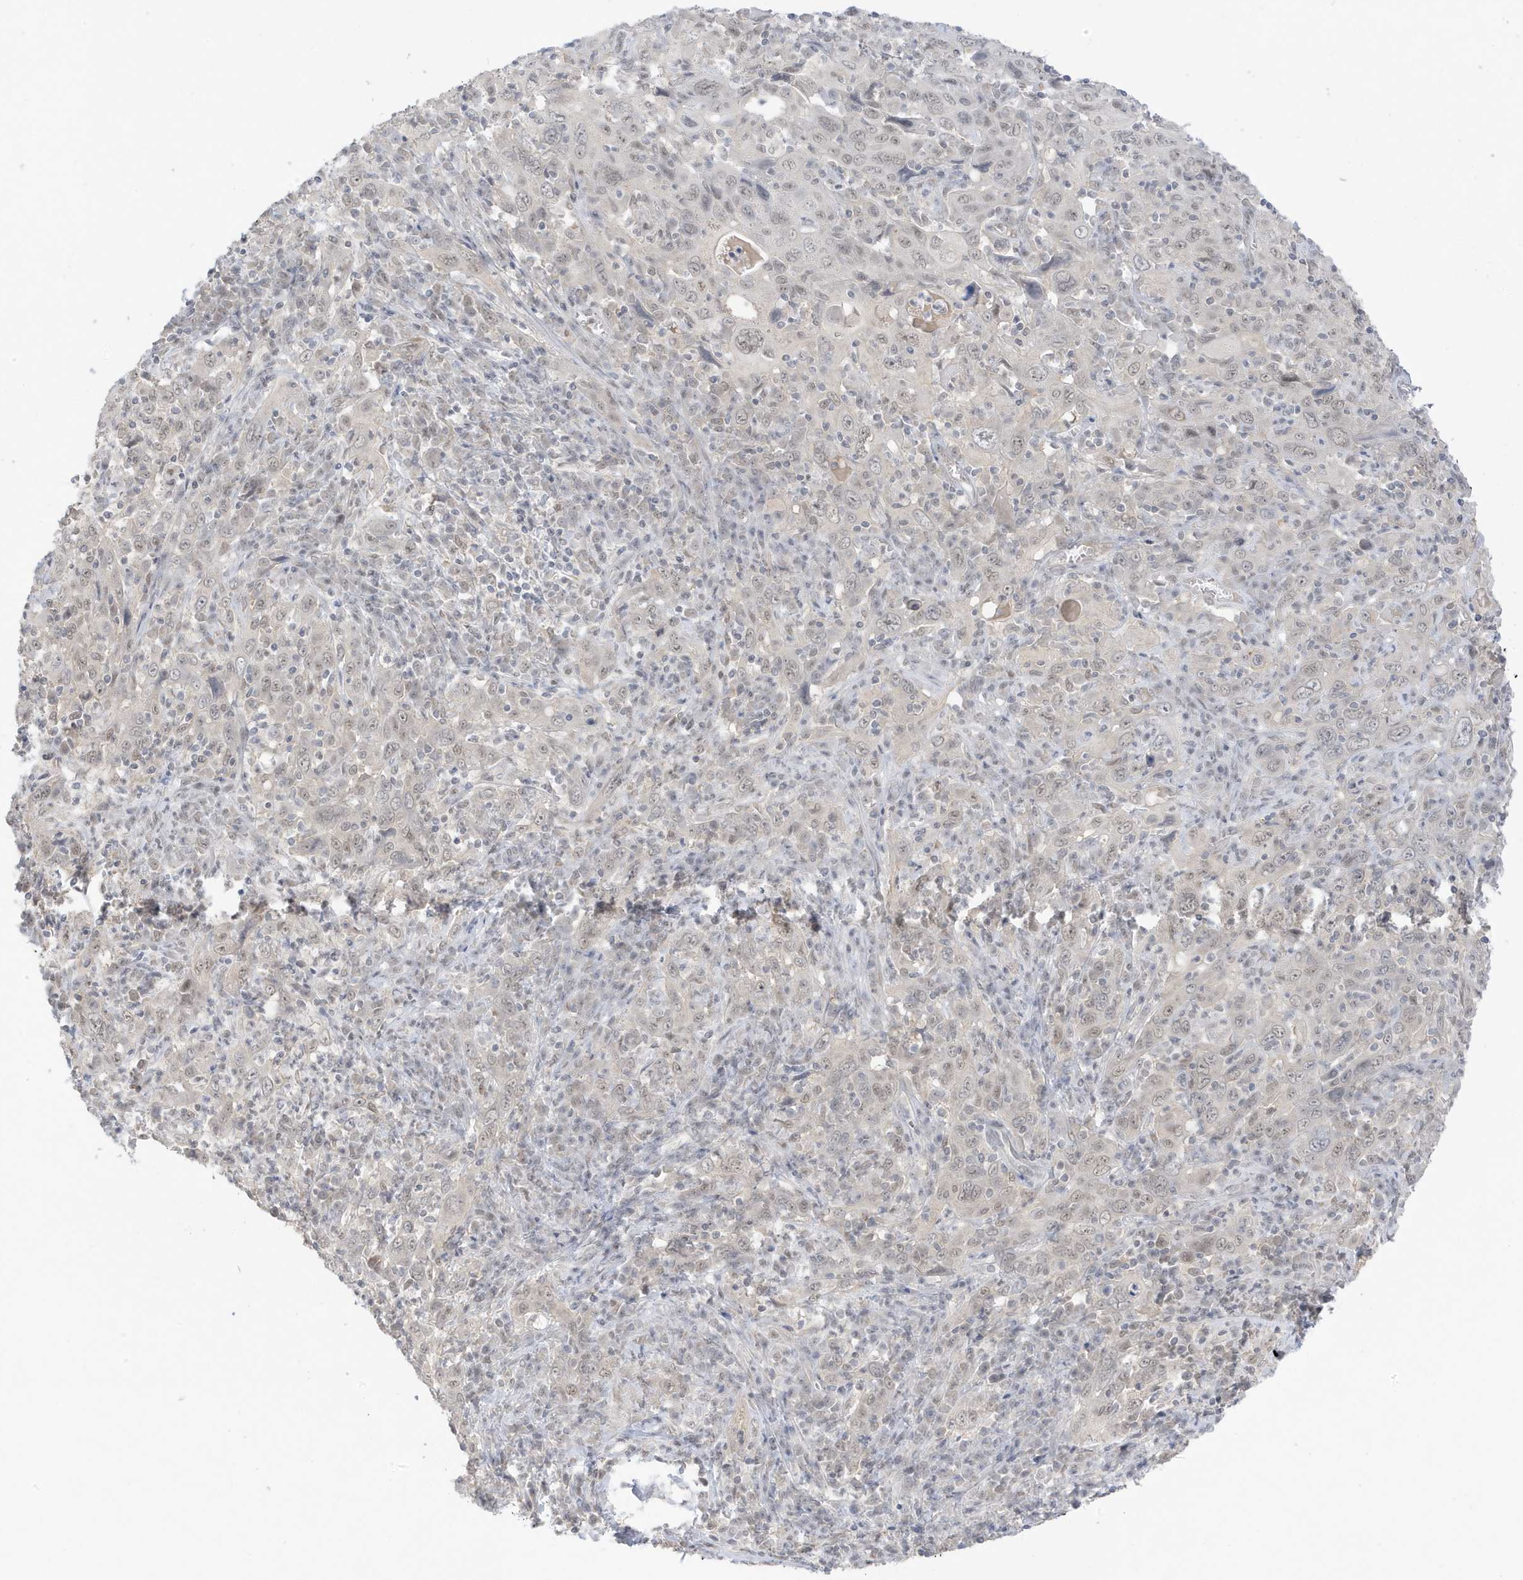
{"staining": {"intensity": "weak", "quantity": "<25%", "location": "nuclear"}, "tissue": "cervical cancer", "cell_type": "Tumor cells", "image_type": "cancer", "snomed": [{"axis": "morphology", "description": "Squamous cell carcinoma, NOS"}, {"axis": "topography", "description": "Cervix"}], "caption": "Cervical cancer stained for a protein using immunohistochemistry (IHC) demonstrates no staining tumor cells.", "gene": "MSL3", "patient": {"sex": "female", "age": 46}}